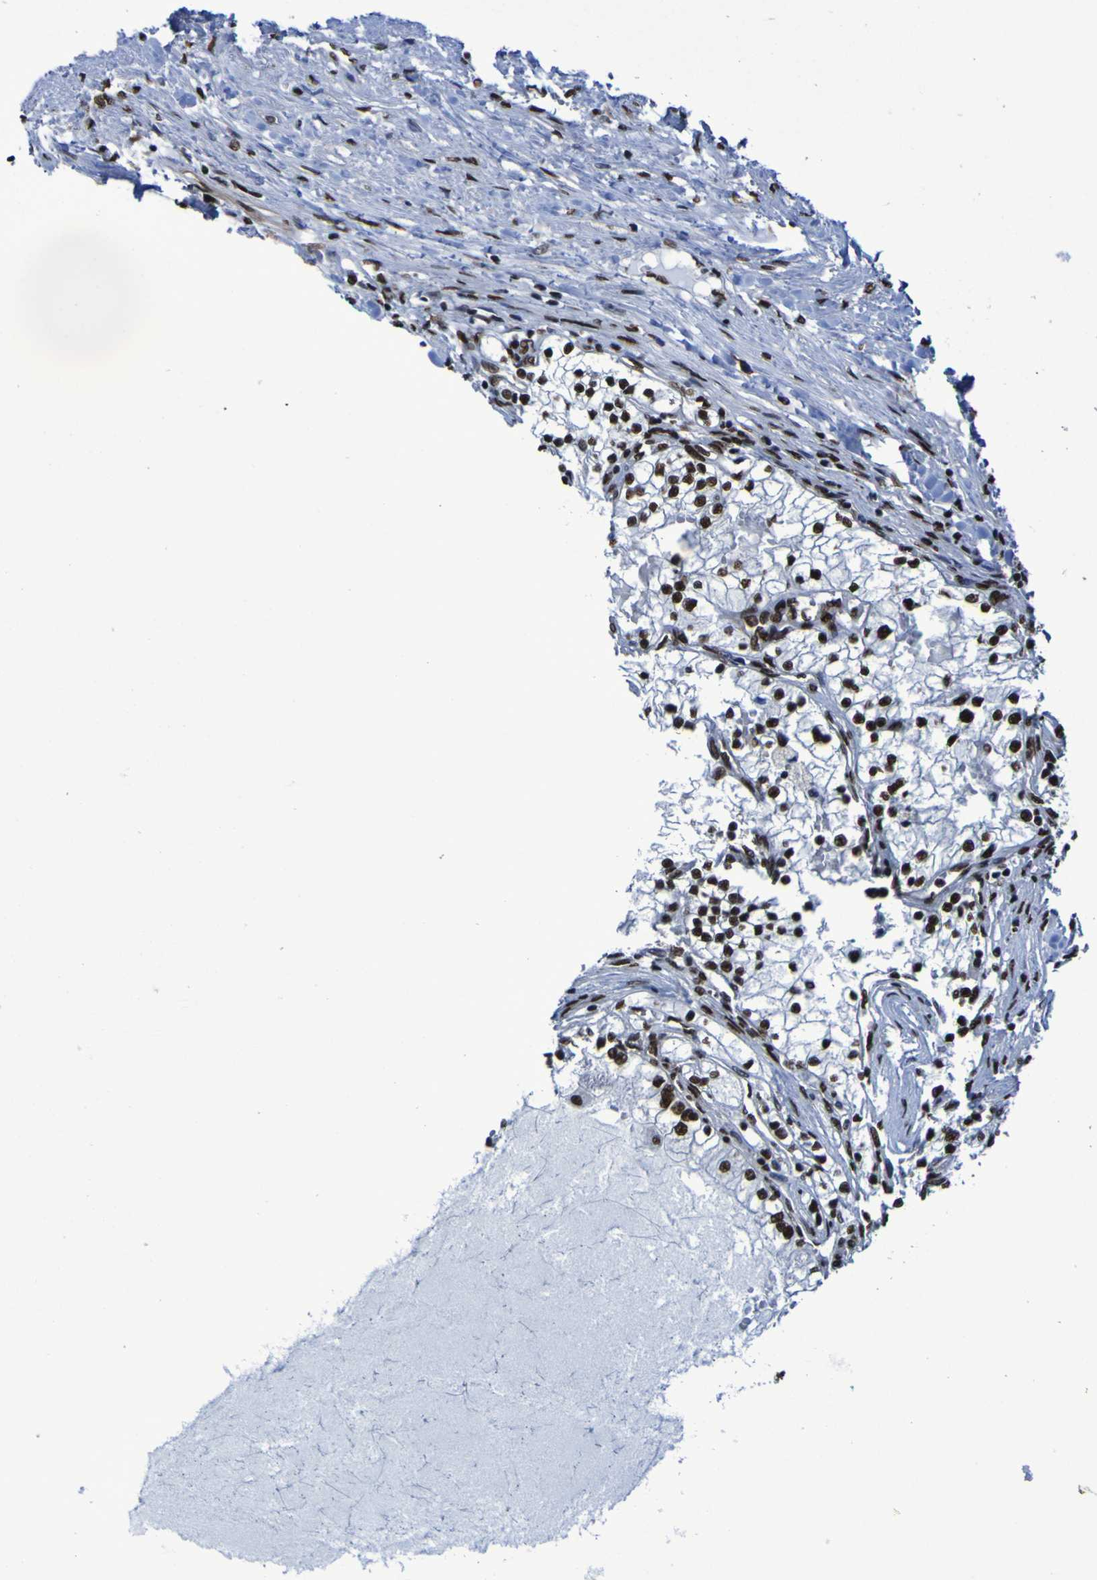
{"staining": {"intensity": "strong", "quantity": ">75%", "location": "nuclear"}, "tissue": "renal cancer", "cell_type": "Tumor cells", "image_type": "cancer", "snomed": [{"axis": "morphology", "description": "Adenocarcinoma, NOS"}, {"axis": "topography", "description": "Kidney"}], "caption": "IHC of human renal cancer shows high levels of strong nuclear staining in approximately >75% of tumor cells.", "gene": "HNRNPR", "patient": {"sex": "male", "age": 68}}